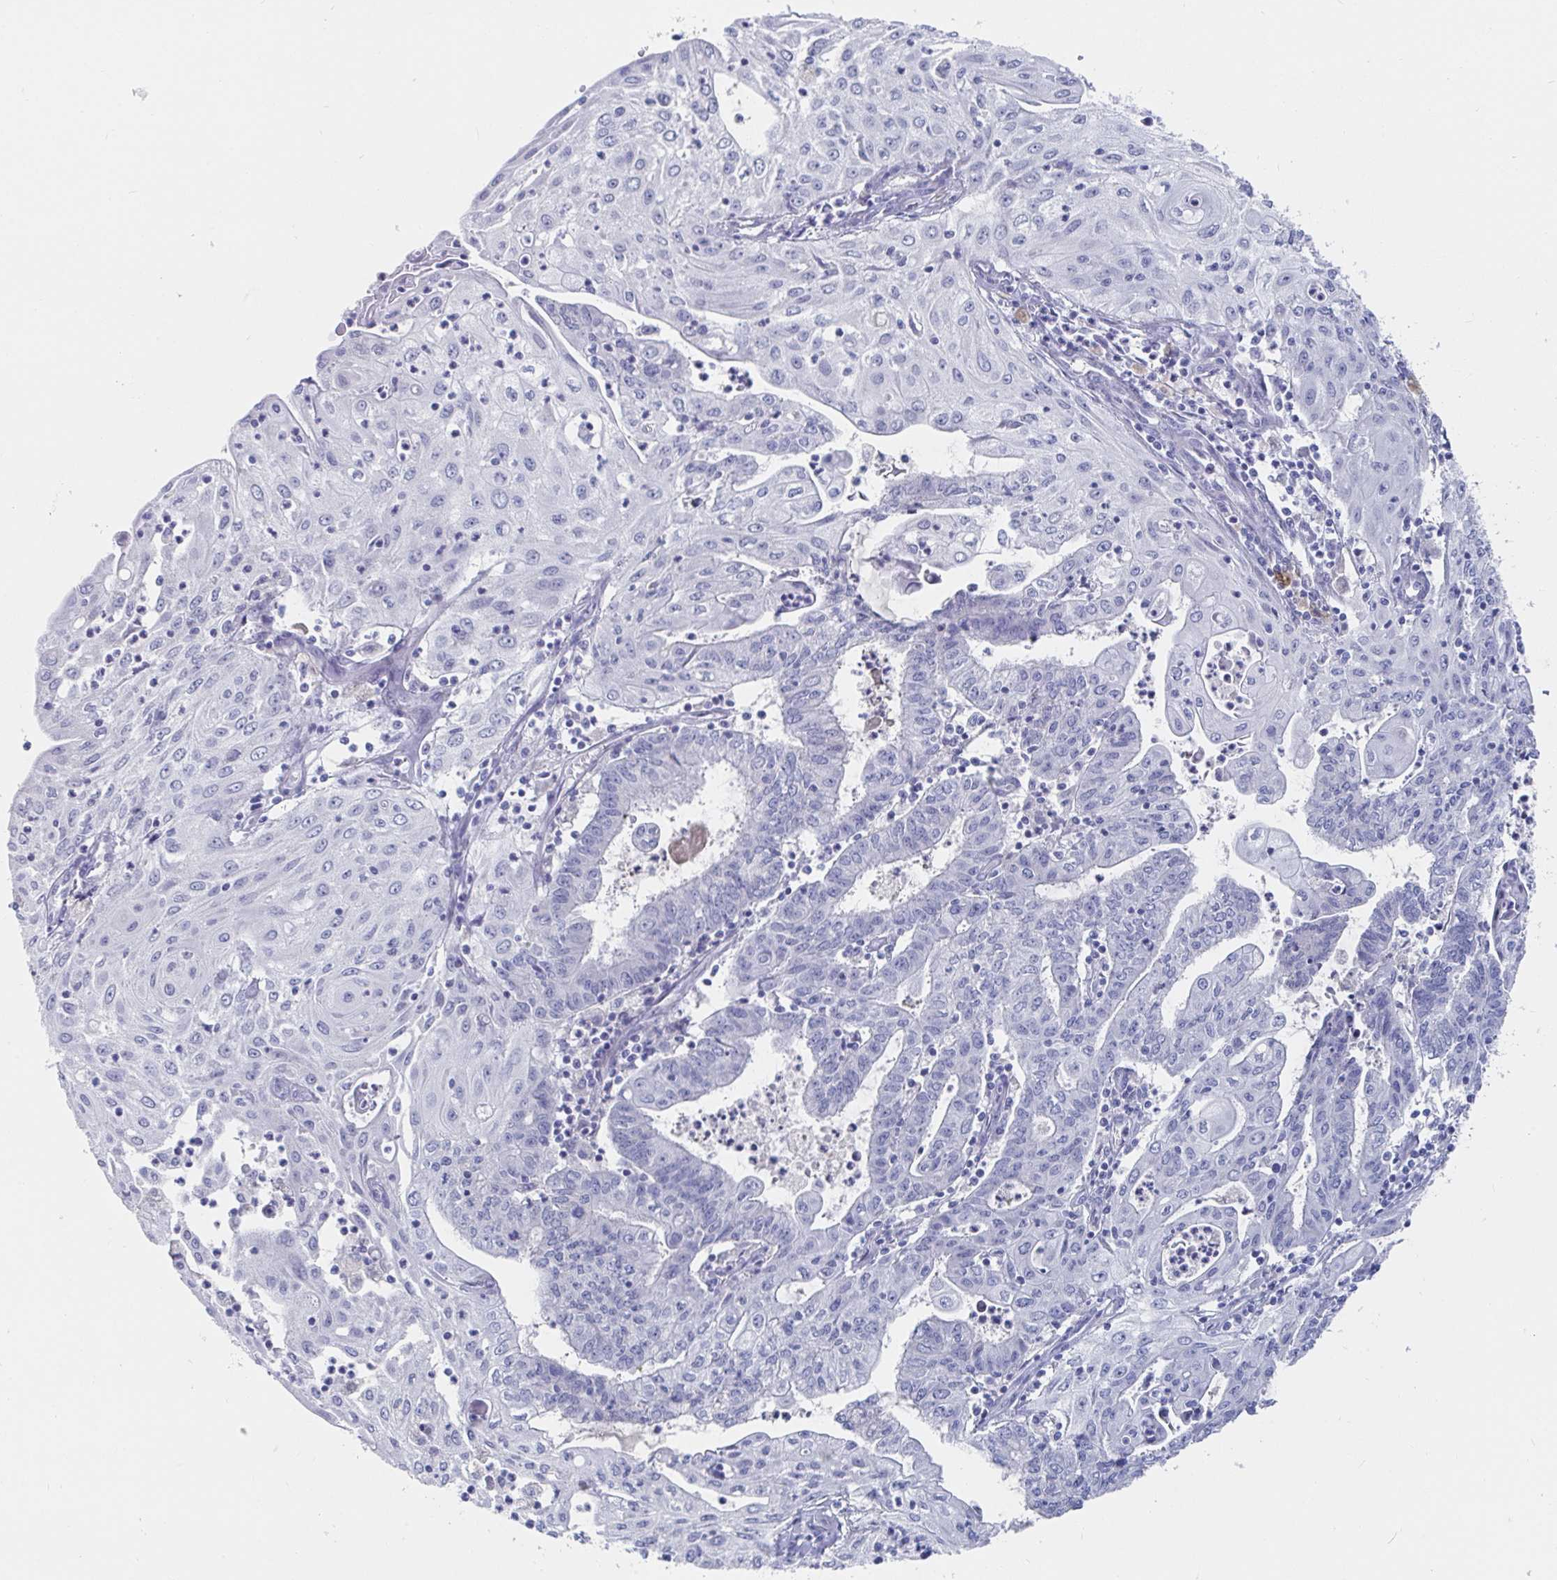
{"staining": {"intensity": "negative", "quantity": "none", "location": "none"}, "tissue": "endometrial cancer", "cell_type": "Tumor cells", "image_type": "cancer", "snomed": [{"axis": "morphology", "description": "Adenocarcinoma, NOS"}, {"axis": "topography", "description": "Endometrium"}], "caption": "The photomicrograph displays no significant positivity in tumor cells of adenocarcinoma (endometrial). (DAB immunohistochemistry visualized using brightfield microscopy, high magnification).", "gene": "ZNF430", "patient": {"sex": "female", "age": 61}}